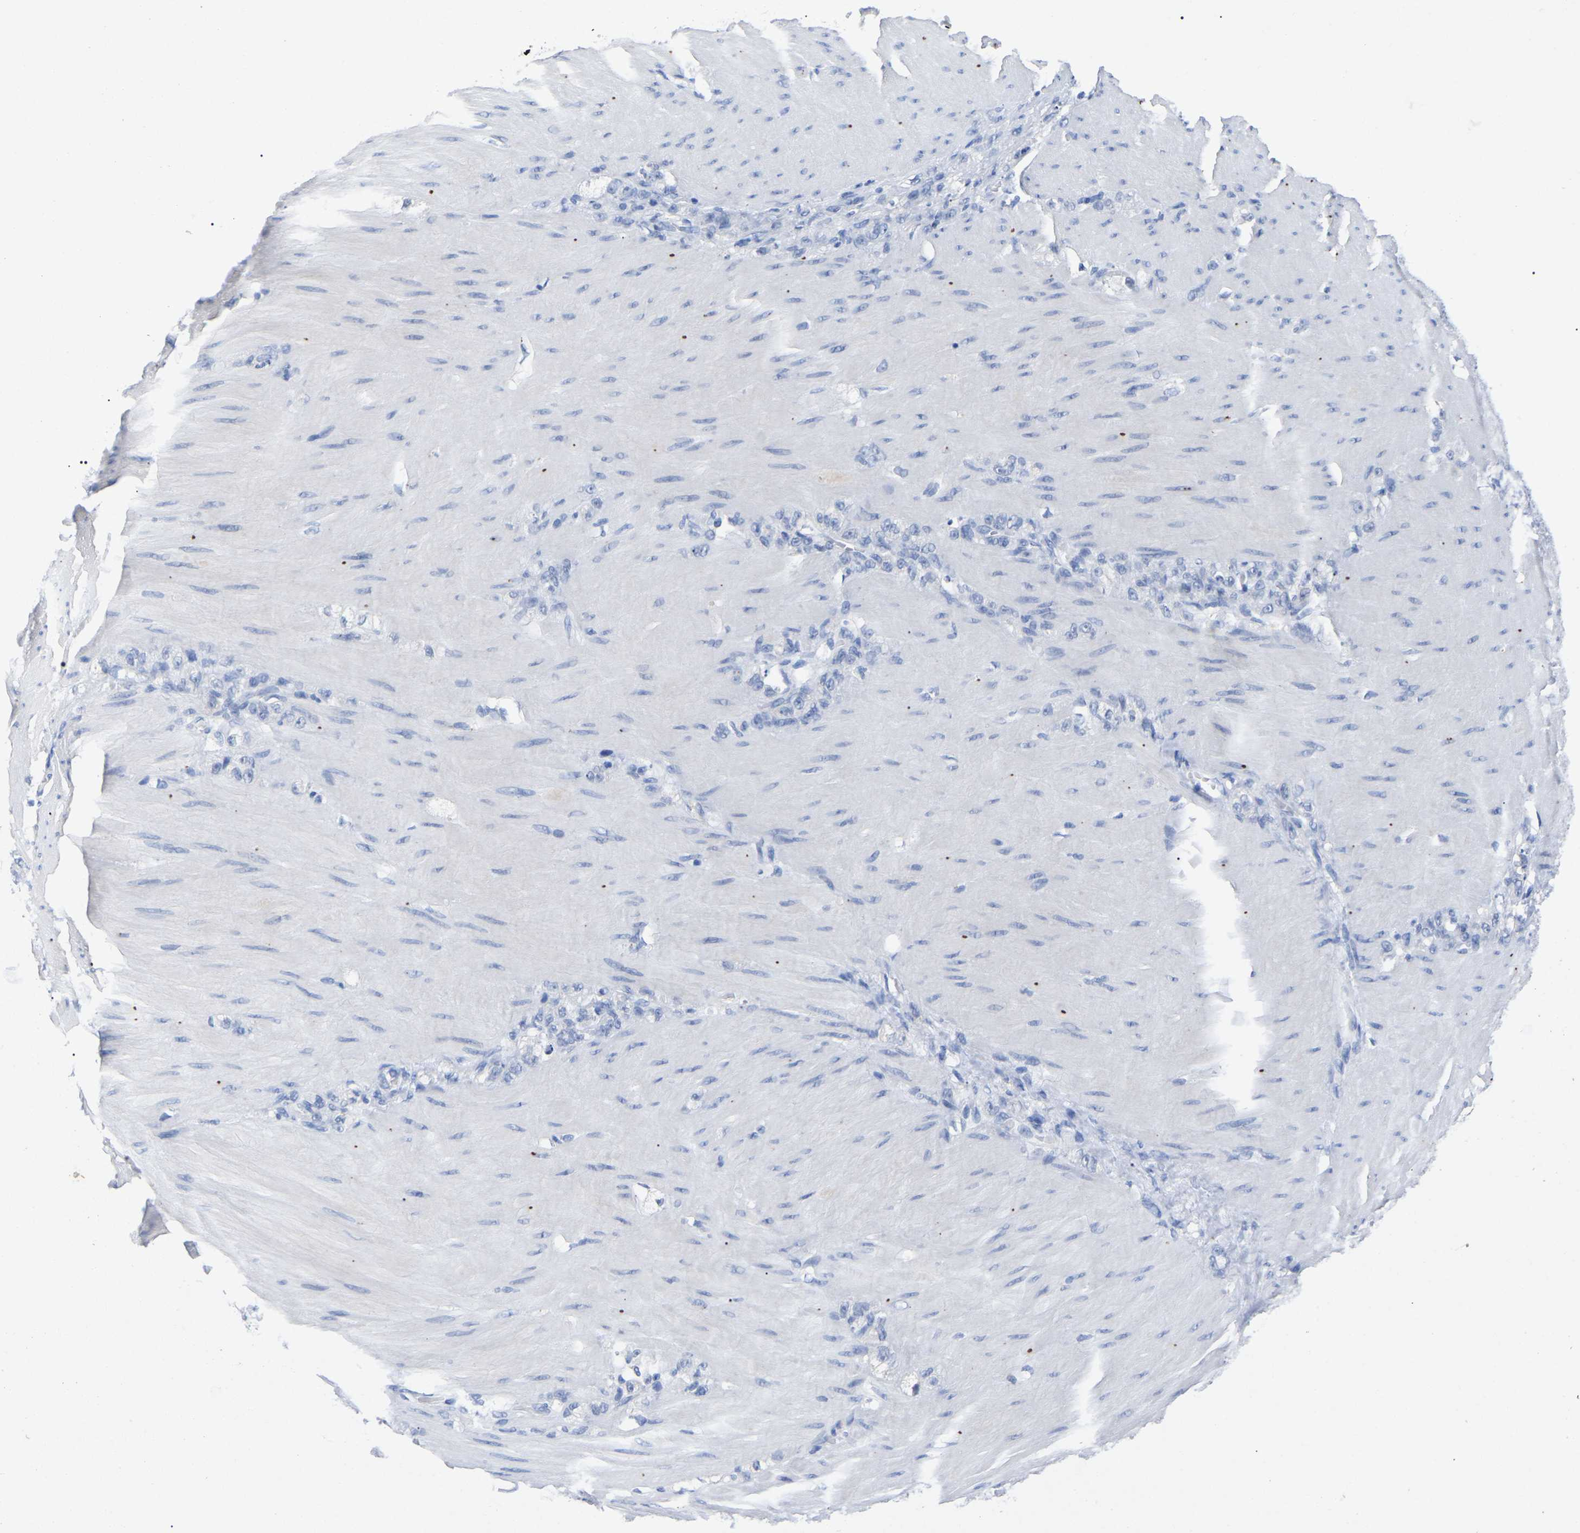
{"staining": {"intensity": "negative", "quantity": "none", "location": "none"}, "tissue": "stomach cancer", "cell_type": "Tumor cells", "image_type": "cancer", "snomed": [{"axis": "morphology", "description": "Normal tissue, NOS"}, {"axis": "morphology", "description": "Adenocarcinoma, NOS"}, {"axis": "topography", "description": "Stomach"}], "caption": "A histopathology image of stomach cancer stained for a protein exhibits no brown staining in tumor cells. Brightfield microscopy of immunohistochemistry stained with DAB (brown) and hematoxylin (blue), captured at high magnification.", "gene": "SMPD2", "patient": {"sex": "male", "age": 82}}